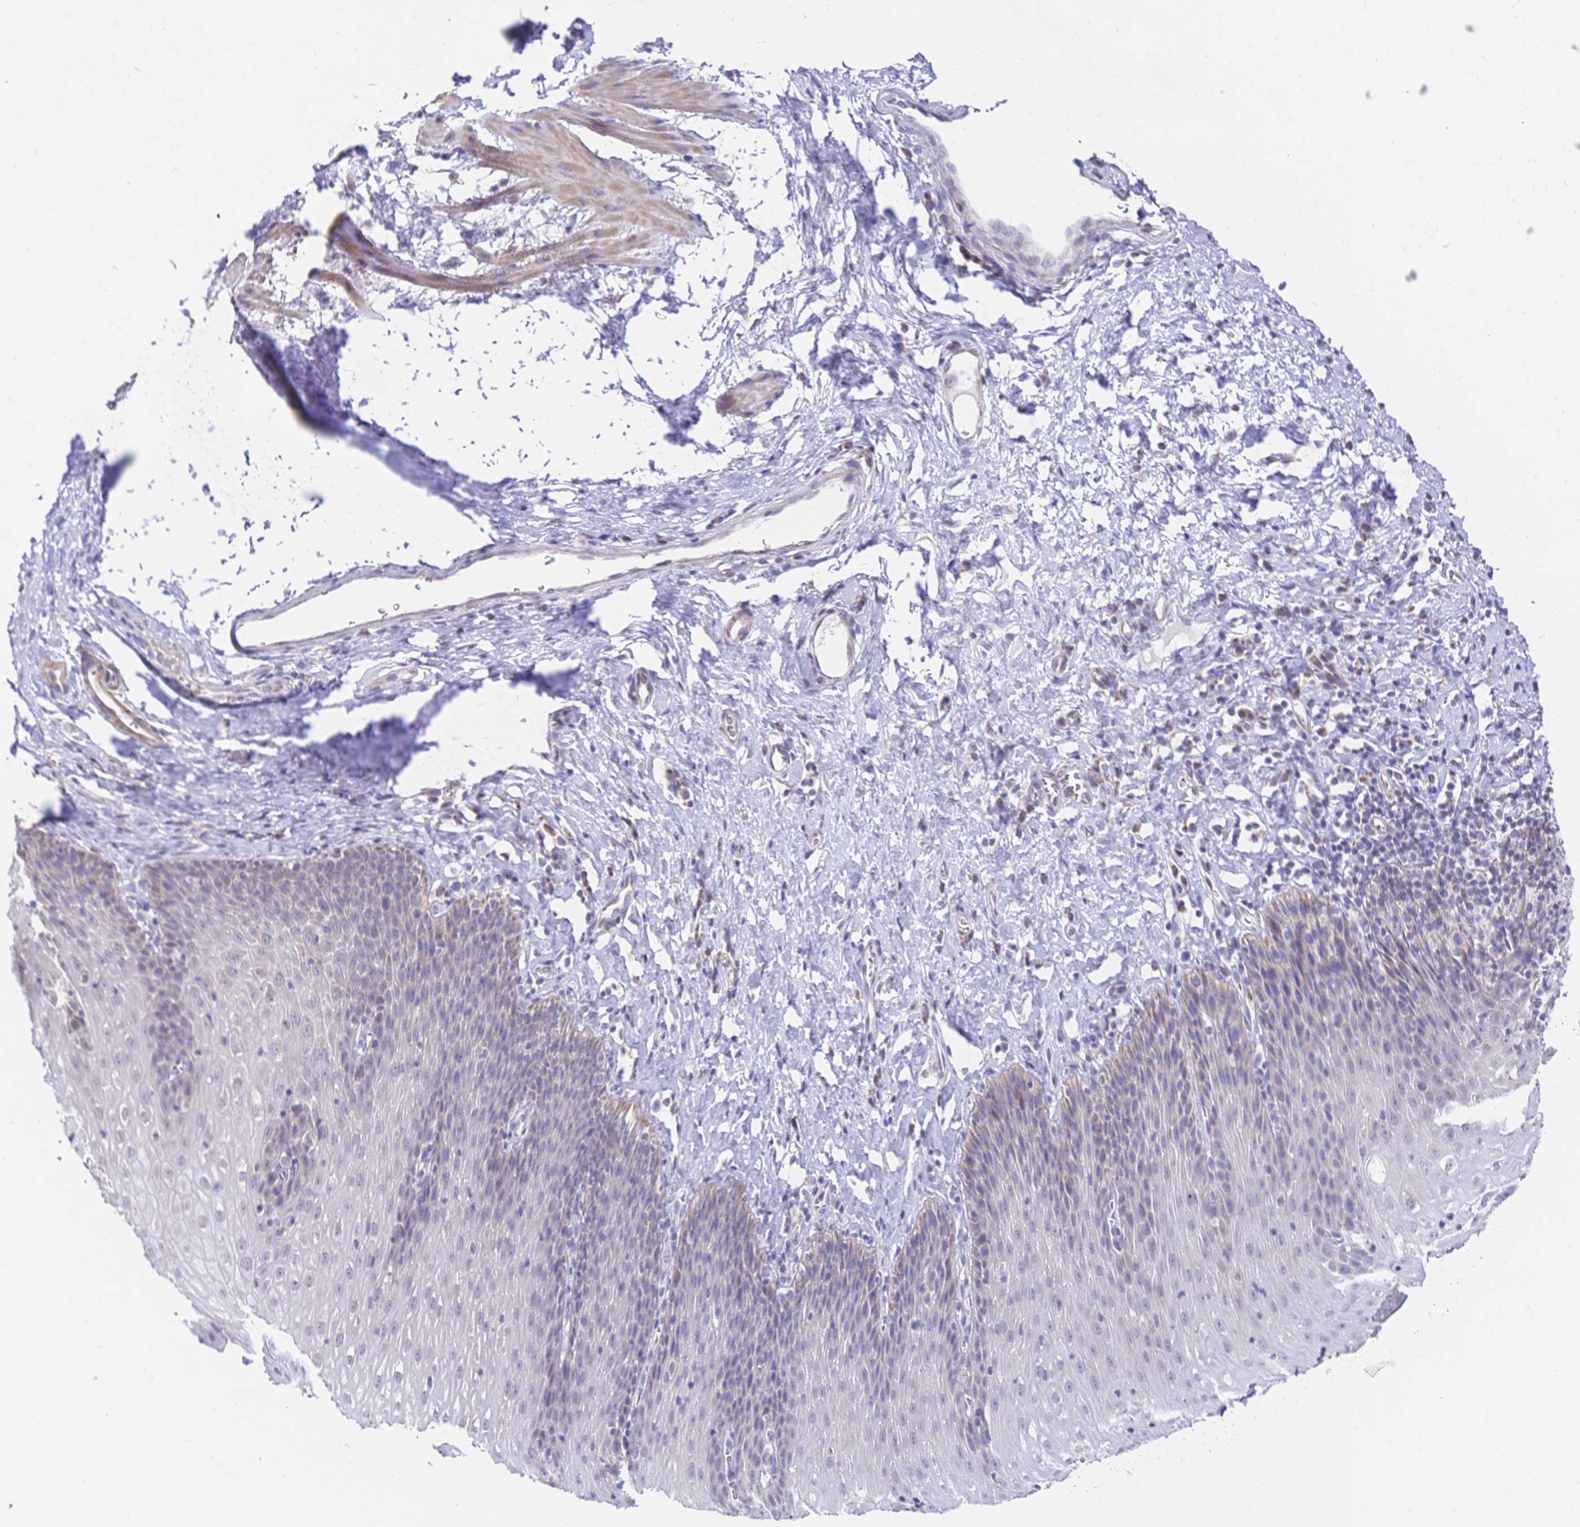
{"staining": {"intensity": "weak", "quantity": "<25%", "location": "cytoplasmic/membranous"}, "tissue": "esophagus", "cell_type": "Squamous epithelial cells", "image_type": "normal", "snomed": [{"axis": "morphology", "description": "Normal tissue, NOS"}, {"axis": "topography", "description": "Esophagus"}], "caption": "This is an immunohistochemistry image of benign human esophagus. There is no expression in squamous epithelial cells.", "gene": "CLEC18A", "patient": {"sex": "female", "age": 61}}